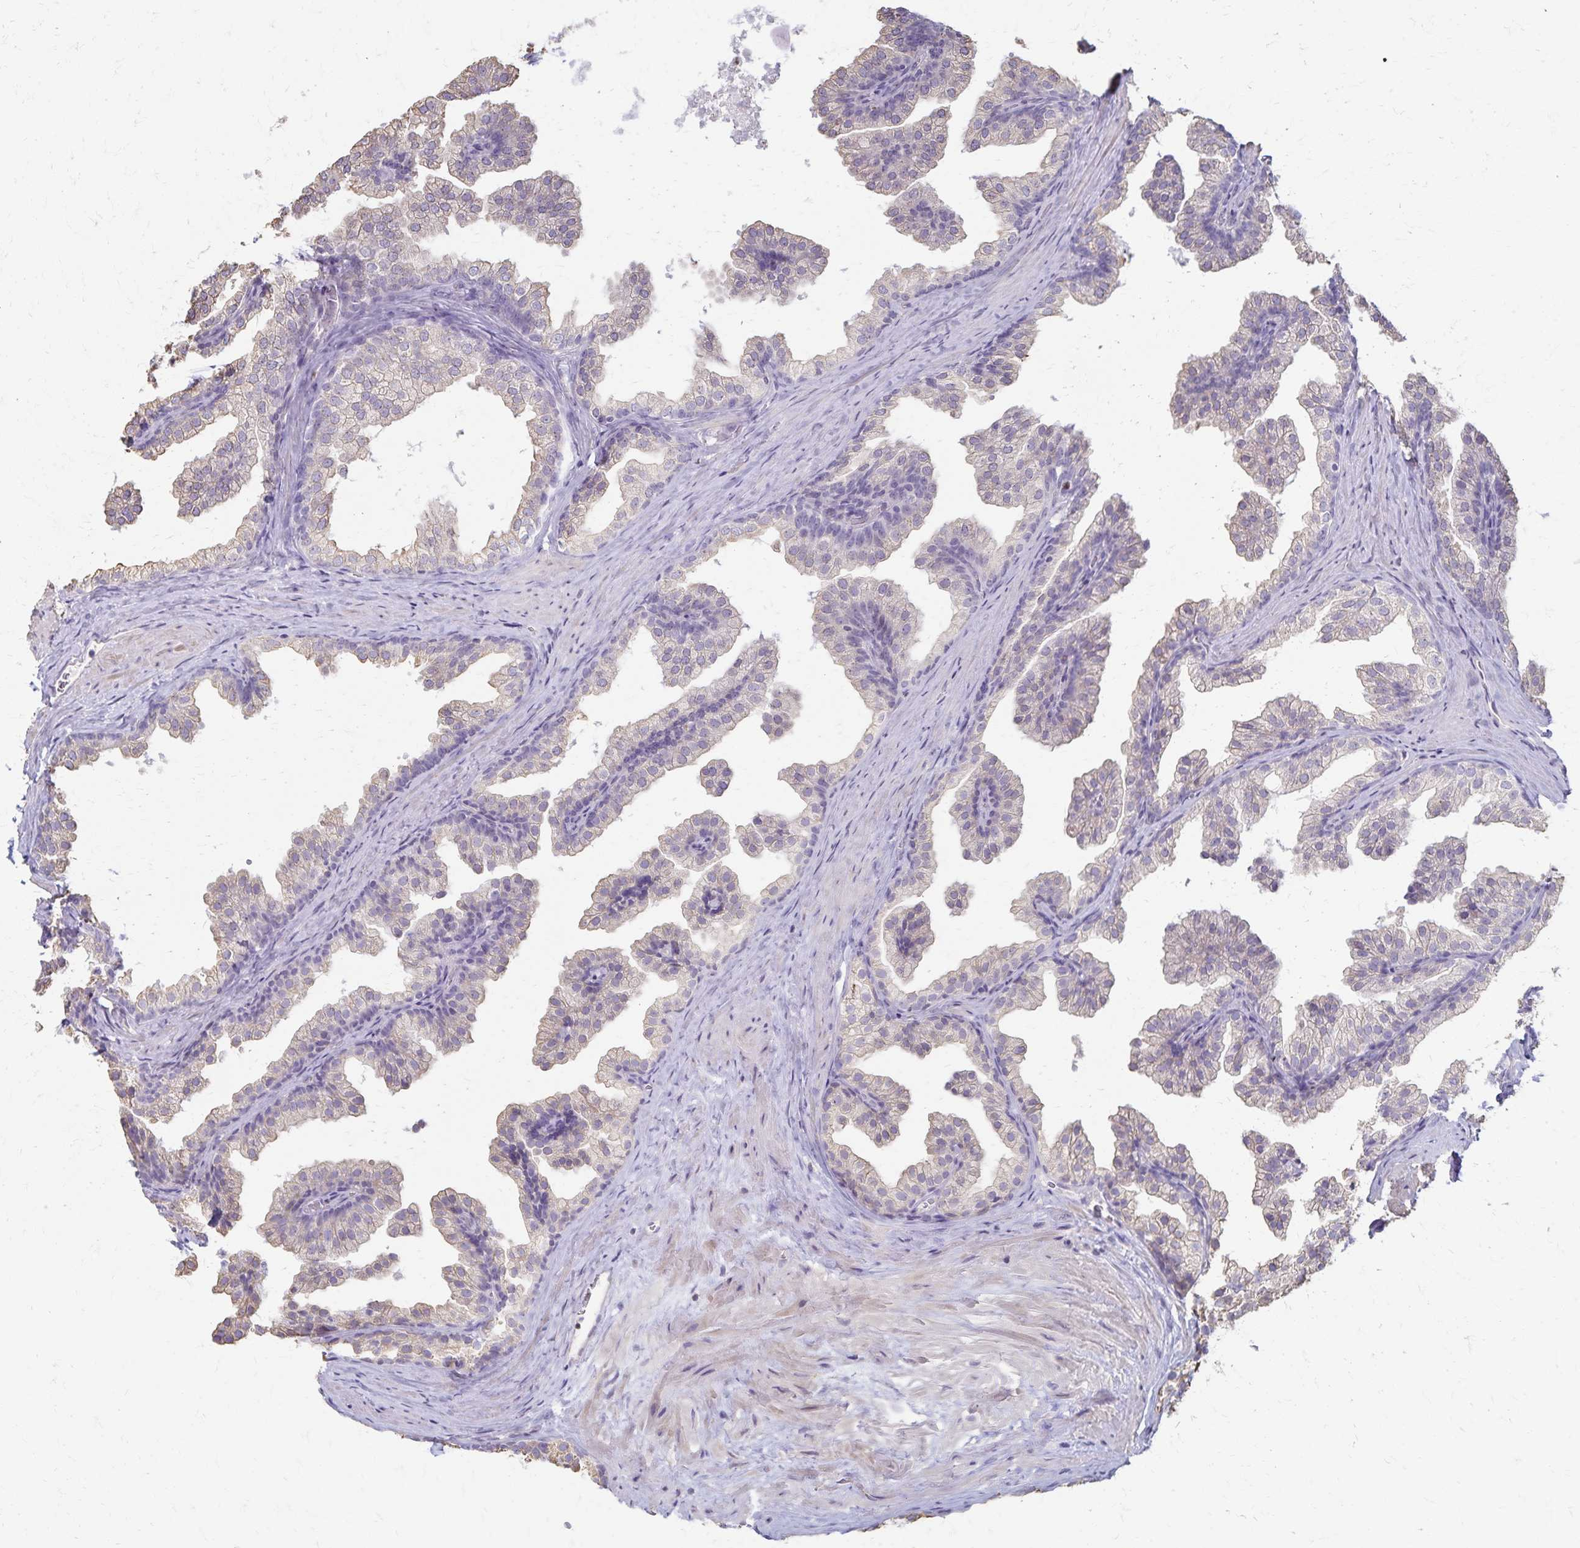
{"staining": {"intensity": "negative", "quantity": "none", "location": "none"}, "tissue": "prostate", "cell_type": "Glandular cells", "image_type": "normal", "snomed": [{"axis": "morphology", "description": "Normal tissue, NOS"}, {"axis": "topography", "description": "Prostate"}], "caption": "This is an immunohistochemistry image of benign prostate. There is no staining in glandular cells.", "gene": "KISS1", "patient": {"sex": "male", "age": 37}}